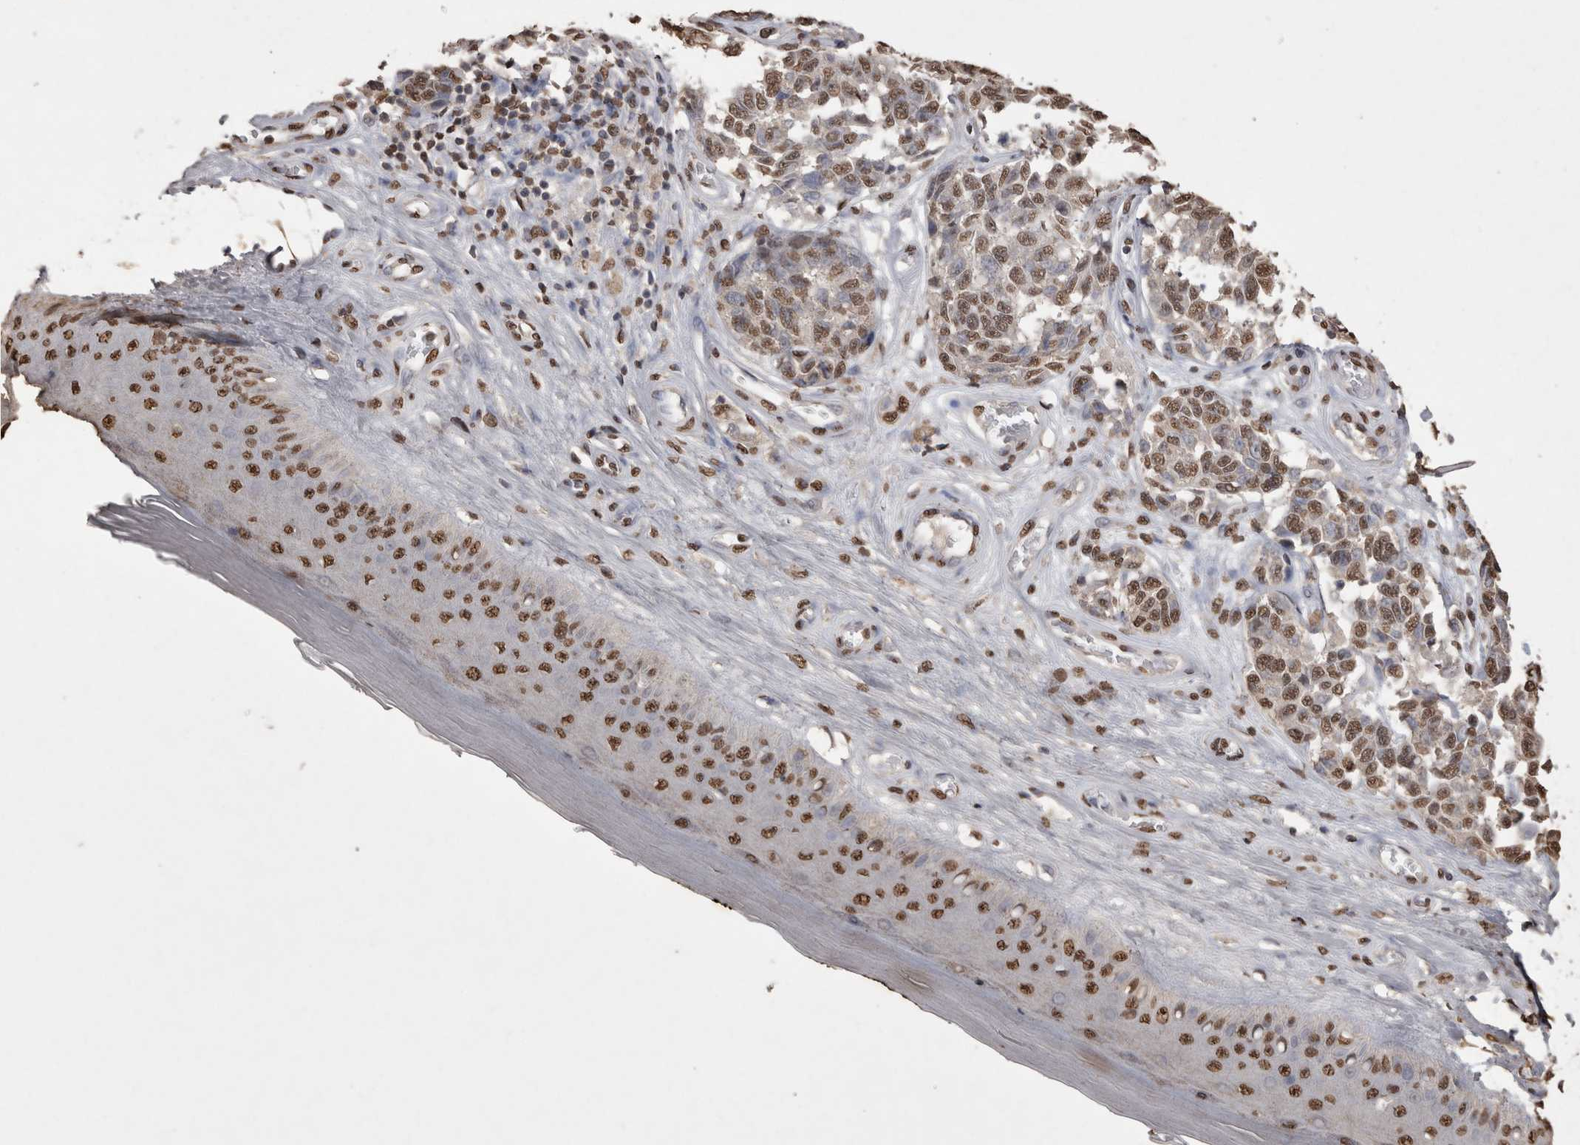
{"staining": {"intensity": "moderate", "quantity": ">75%", "location": "nuclear"}, "tissue": "melanoma", "cell_type": "Tumor cells", "image_type": "cancer", "snomed": [{"axis": "morphology", "description": "Malignant melanoma, NOS"}, {"axis": "topography", "description": "Skin"}], "caption": "Melanoma stained with DAB (3,3'-diaminobenzidine) immunohistochemistry (IHC) reveals medium levels of moderate nuclear staining in about >75% of tumor cells.", "gene": "POU5F1", "patient": {"sex": "female", "age": 64}}